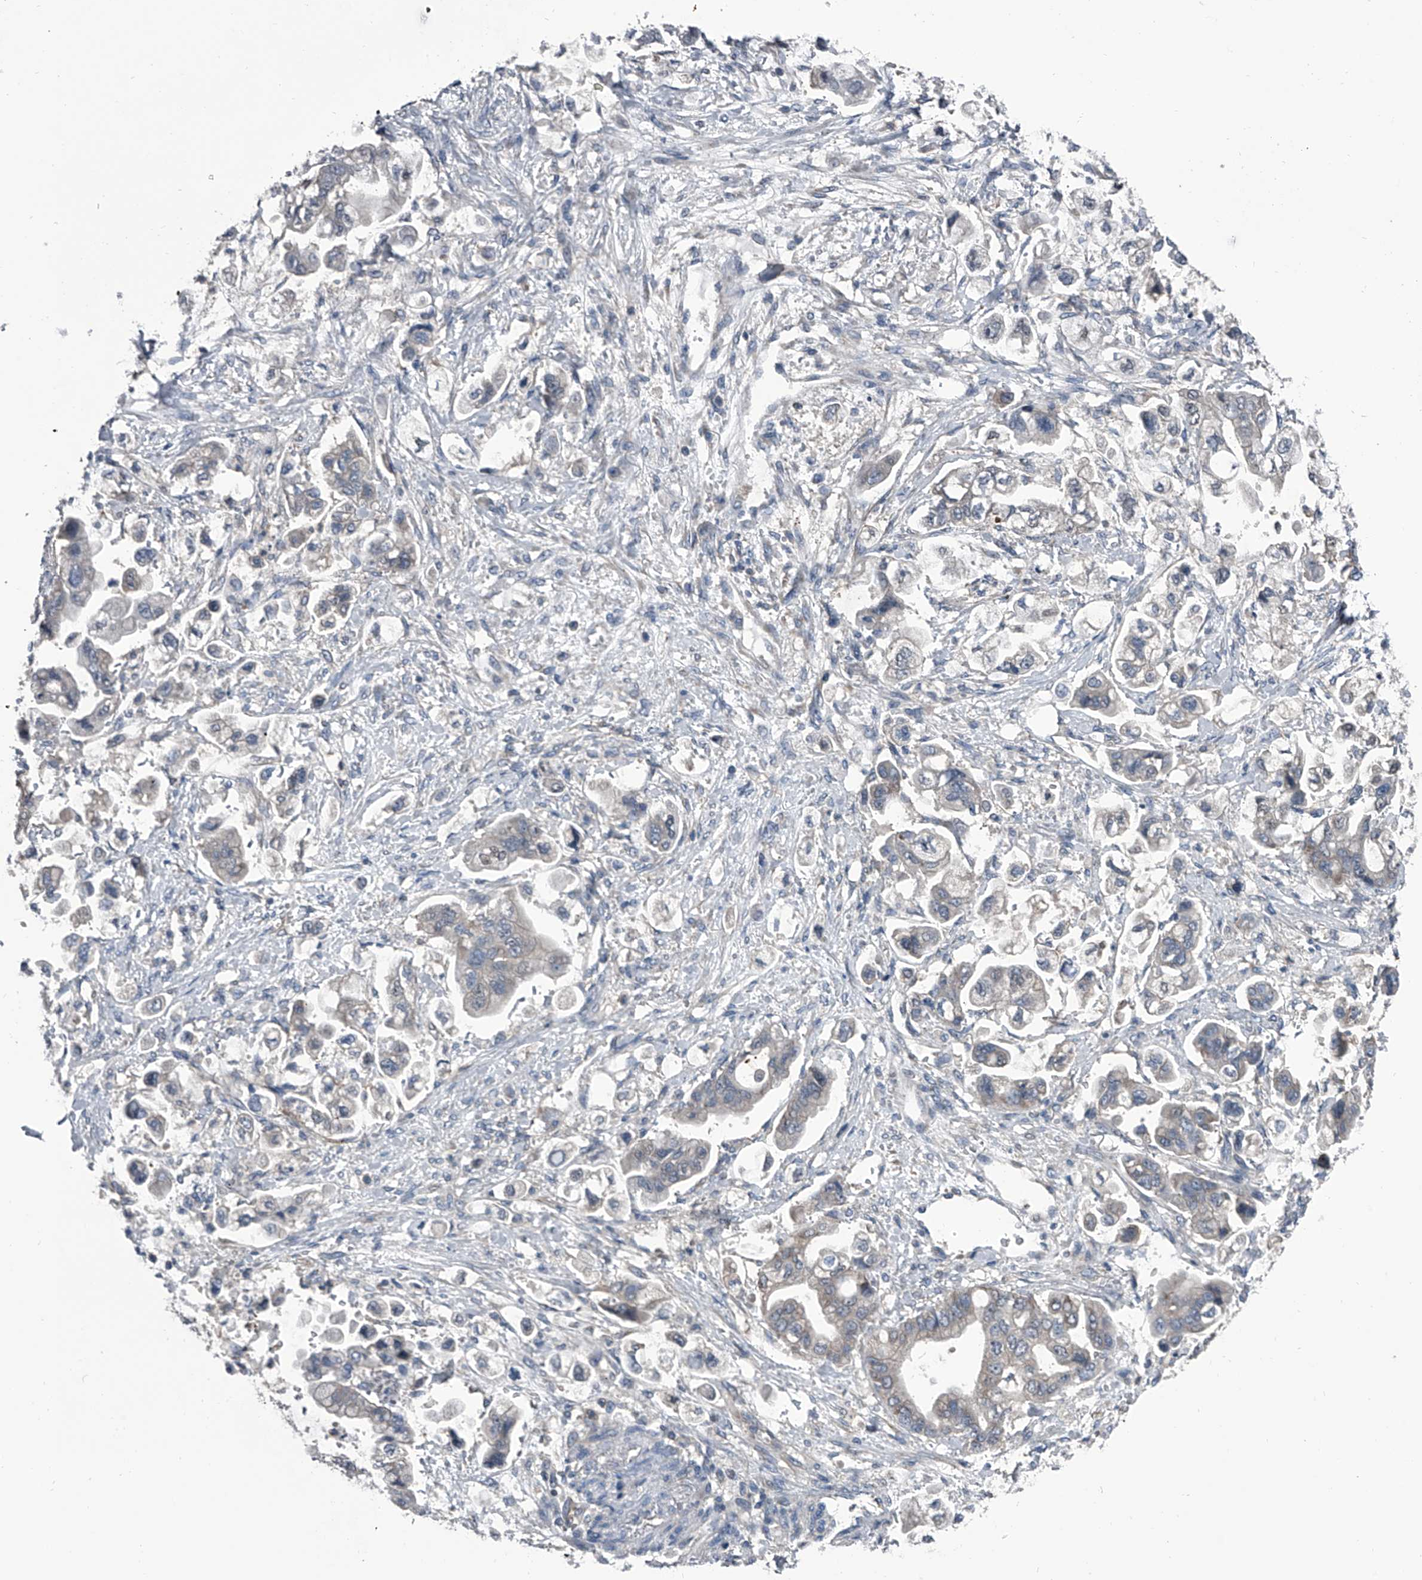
{"staining": {"intensity": "negative", "quantity": "none", "location": "none"}, "tissue": "stomach cancer", "cell_type": "Tumor cells", "image_type": "cancer", "snomed": [{"axis": "morphology", "description": "Adenocarcinoma, NOS"}, {"axis": "topography", "description": "Stomach"}], "caption": "DAB (3,3'-diaminobenzidine) immunohistochemical staining of adenocarcinoma (stomach) displays no significant staining in tumor cells.", "gene": "PIP5K1A", "patient": {"sex": "male", "age": 62}}